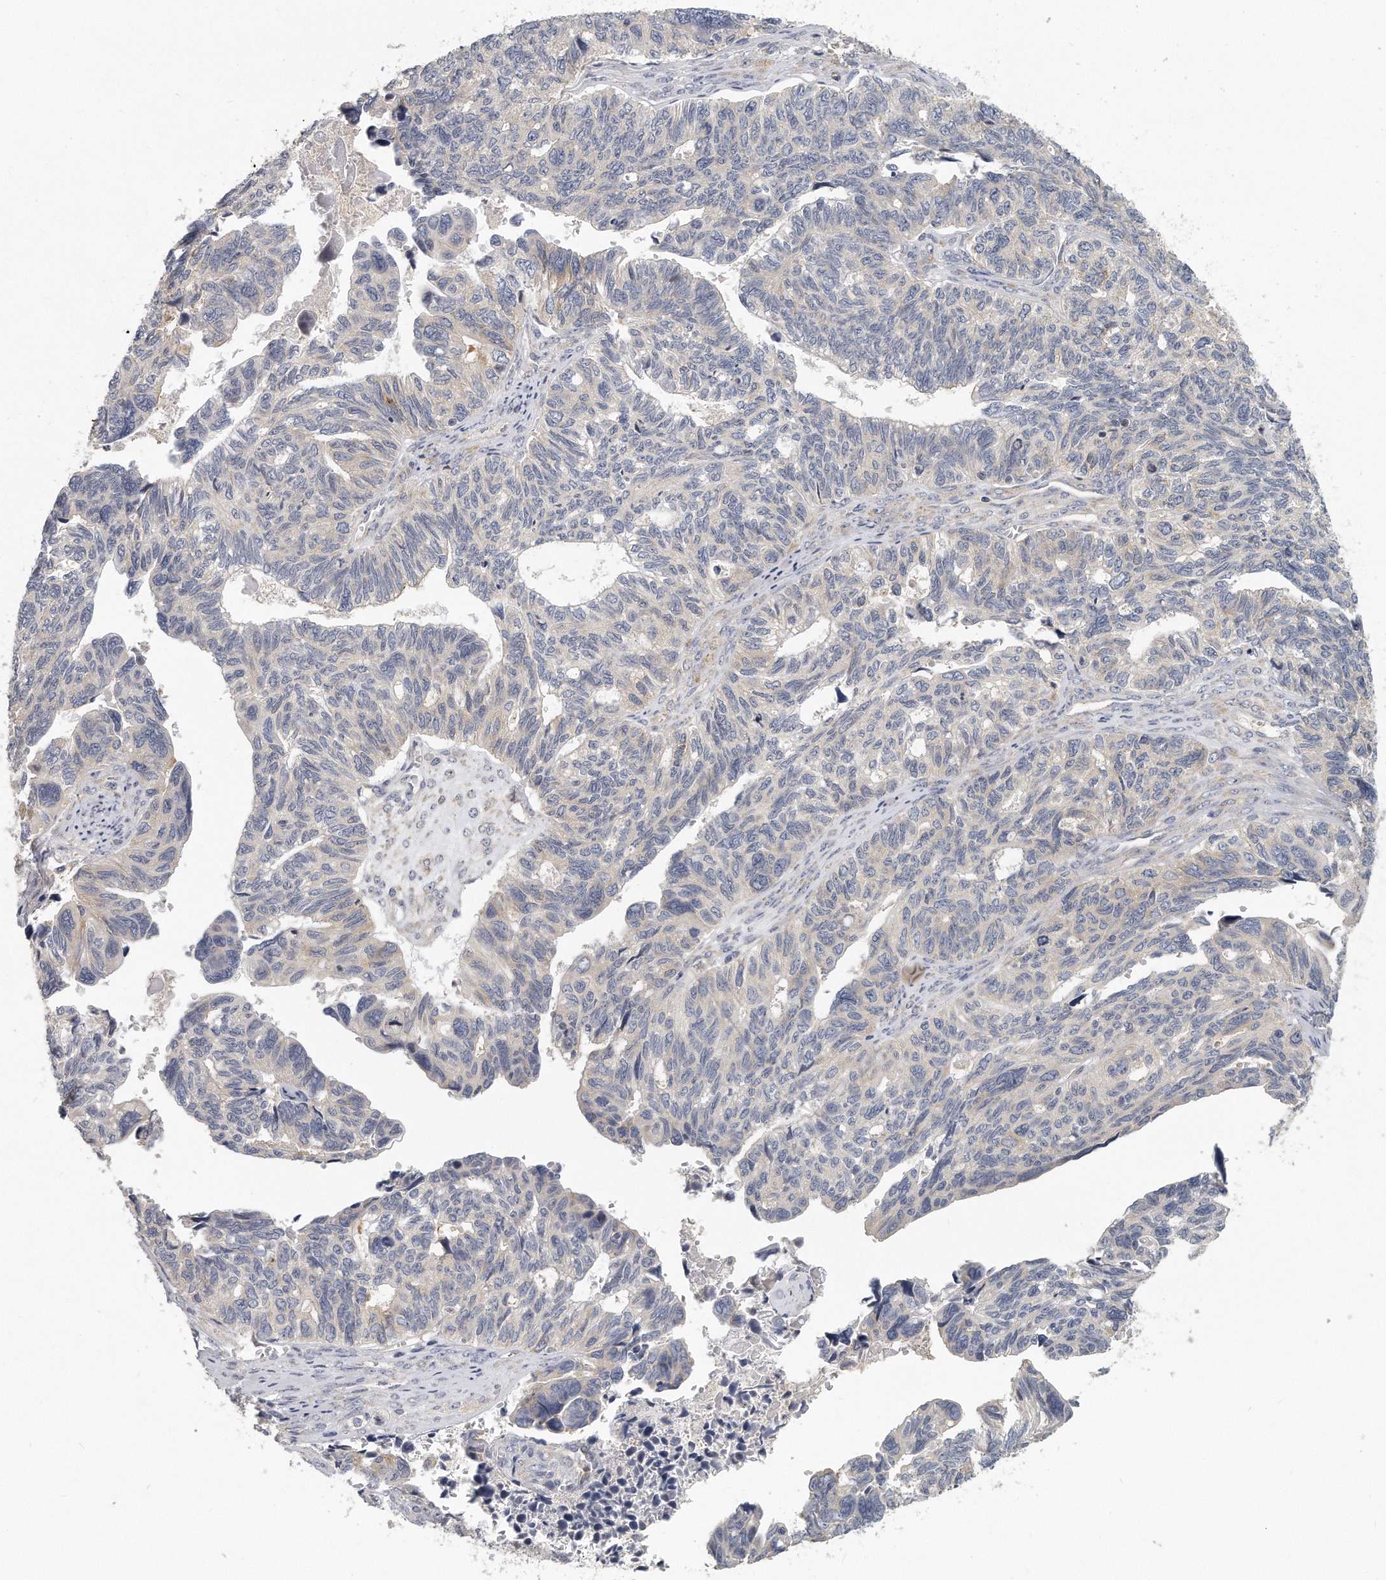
{"staining": {"intensity": "negative", "quantity": "none", "location": "none"}, "tissue": "ovarian cancer", "cell_type": "Tumor cells", "image_type": "cancer", "snomed": [{"axis": "morphology", "description": "Cystadenocarcinoma, serous, NOS"}, {"axis": "topography", "description": "Ovary"}], "caption": "High magnification brightfield microscopy of ovarian cancer (serous cystadenocarcinoma) stained with DAB (3,3'-diaminobenzidine) (brown) and counterstained with hematoxylin (blue): tumor cells show no significant staining. (Brightfield microscopy of DAB immunohistochemistry (IHC) at high magnification).", "gene": "EIF3I", "patient": {"sex": "female", "age": 79}}